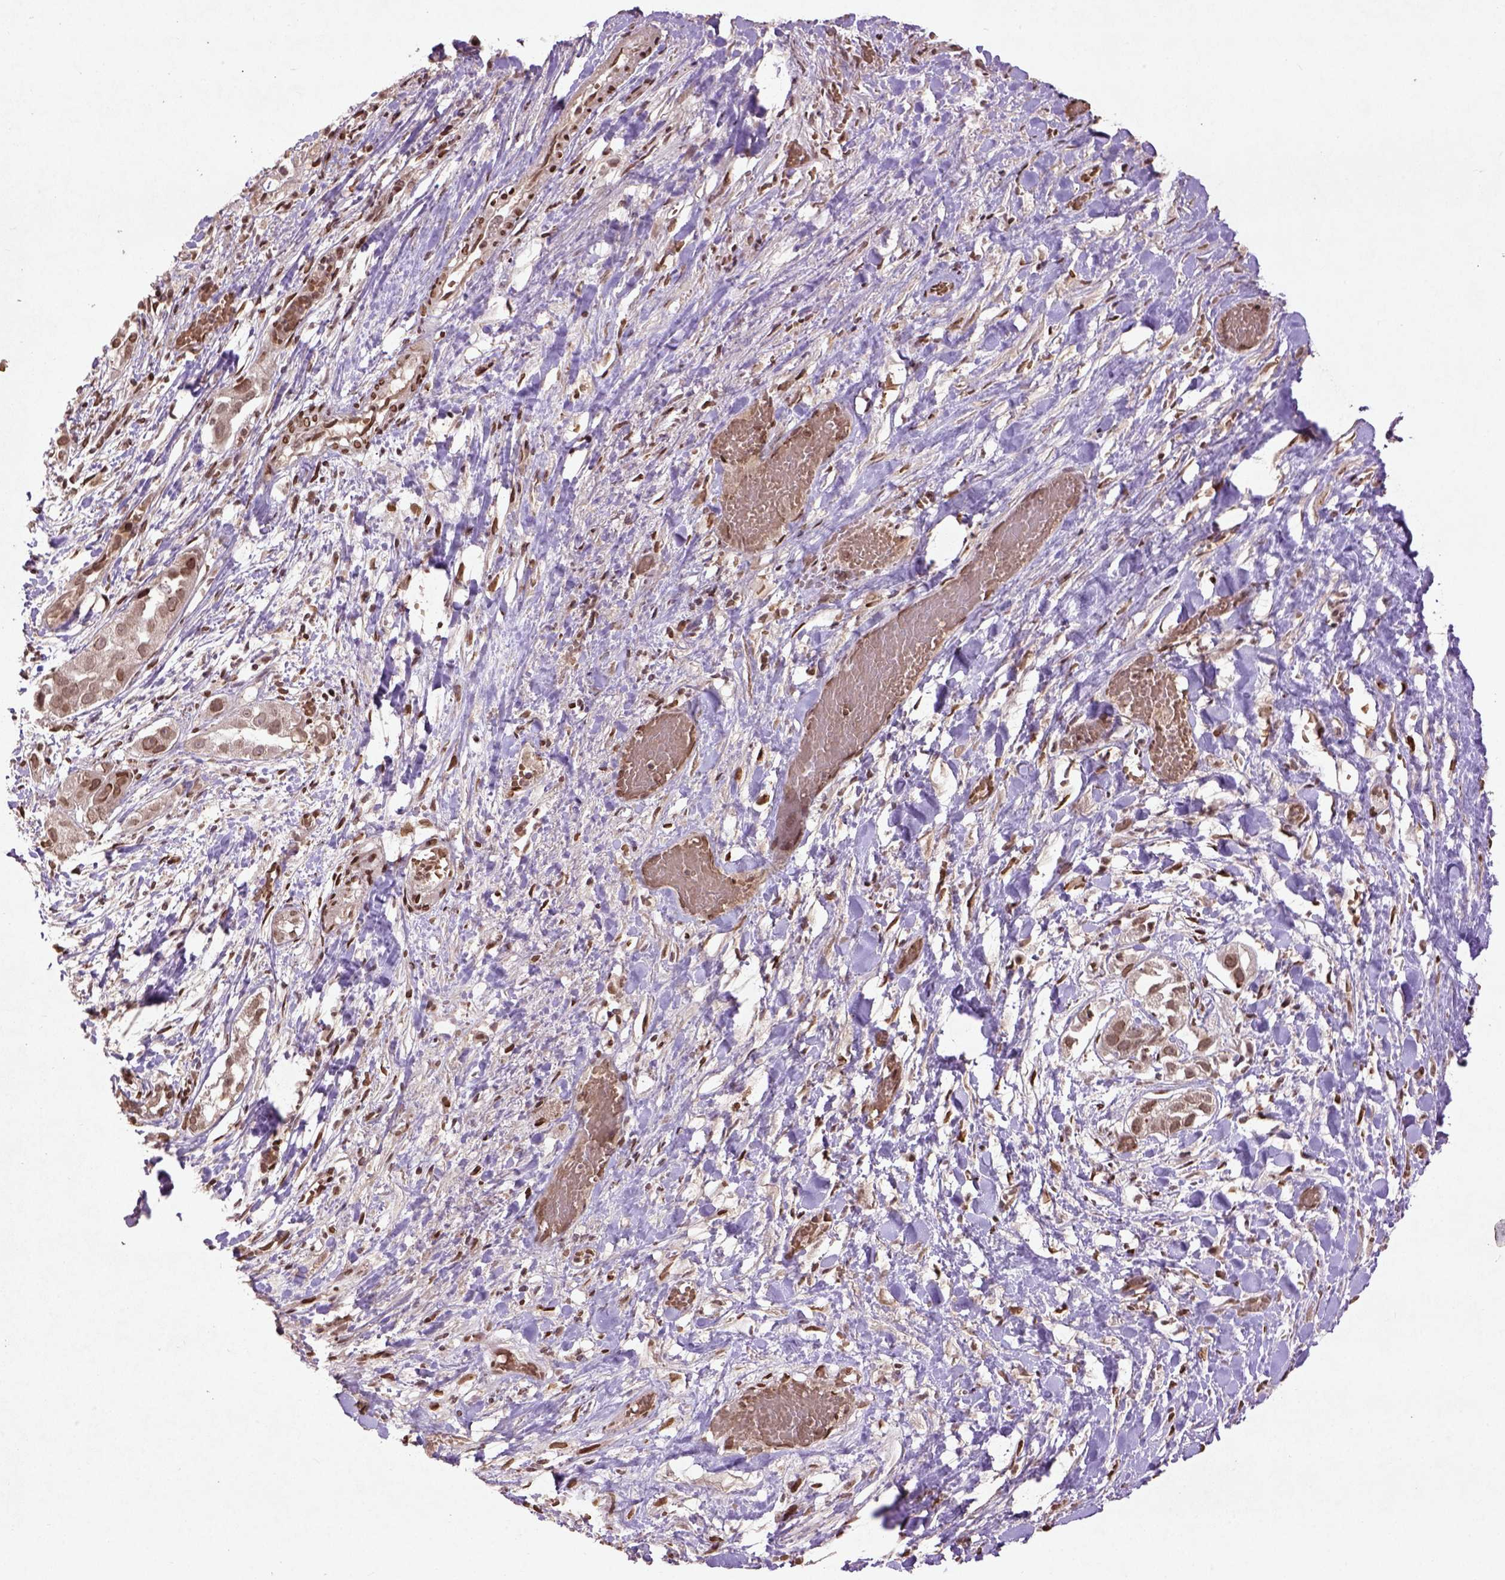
{"staining": {"intensity": "moderate", "quantity": ">75%", "location": "nuclear"}, "tissue": "liver cancer", "cell_type": "Tumor cells", "image_type": "cancer", "snomed": [{"axis": "morphology", "description": "Cholangiocarcinoma"}, {"axis": "topography", "description": "Liver"}], "caption": "There is medium levels of moderate nuclear expression in tumor cells of liver cancer (cholangiocarcinoma), as demonstrated by immunohistochemical staining (brown color).", "gene": "BANF1", "patient": {"sex": "female", "age": 52}}